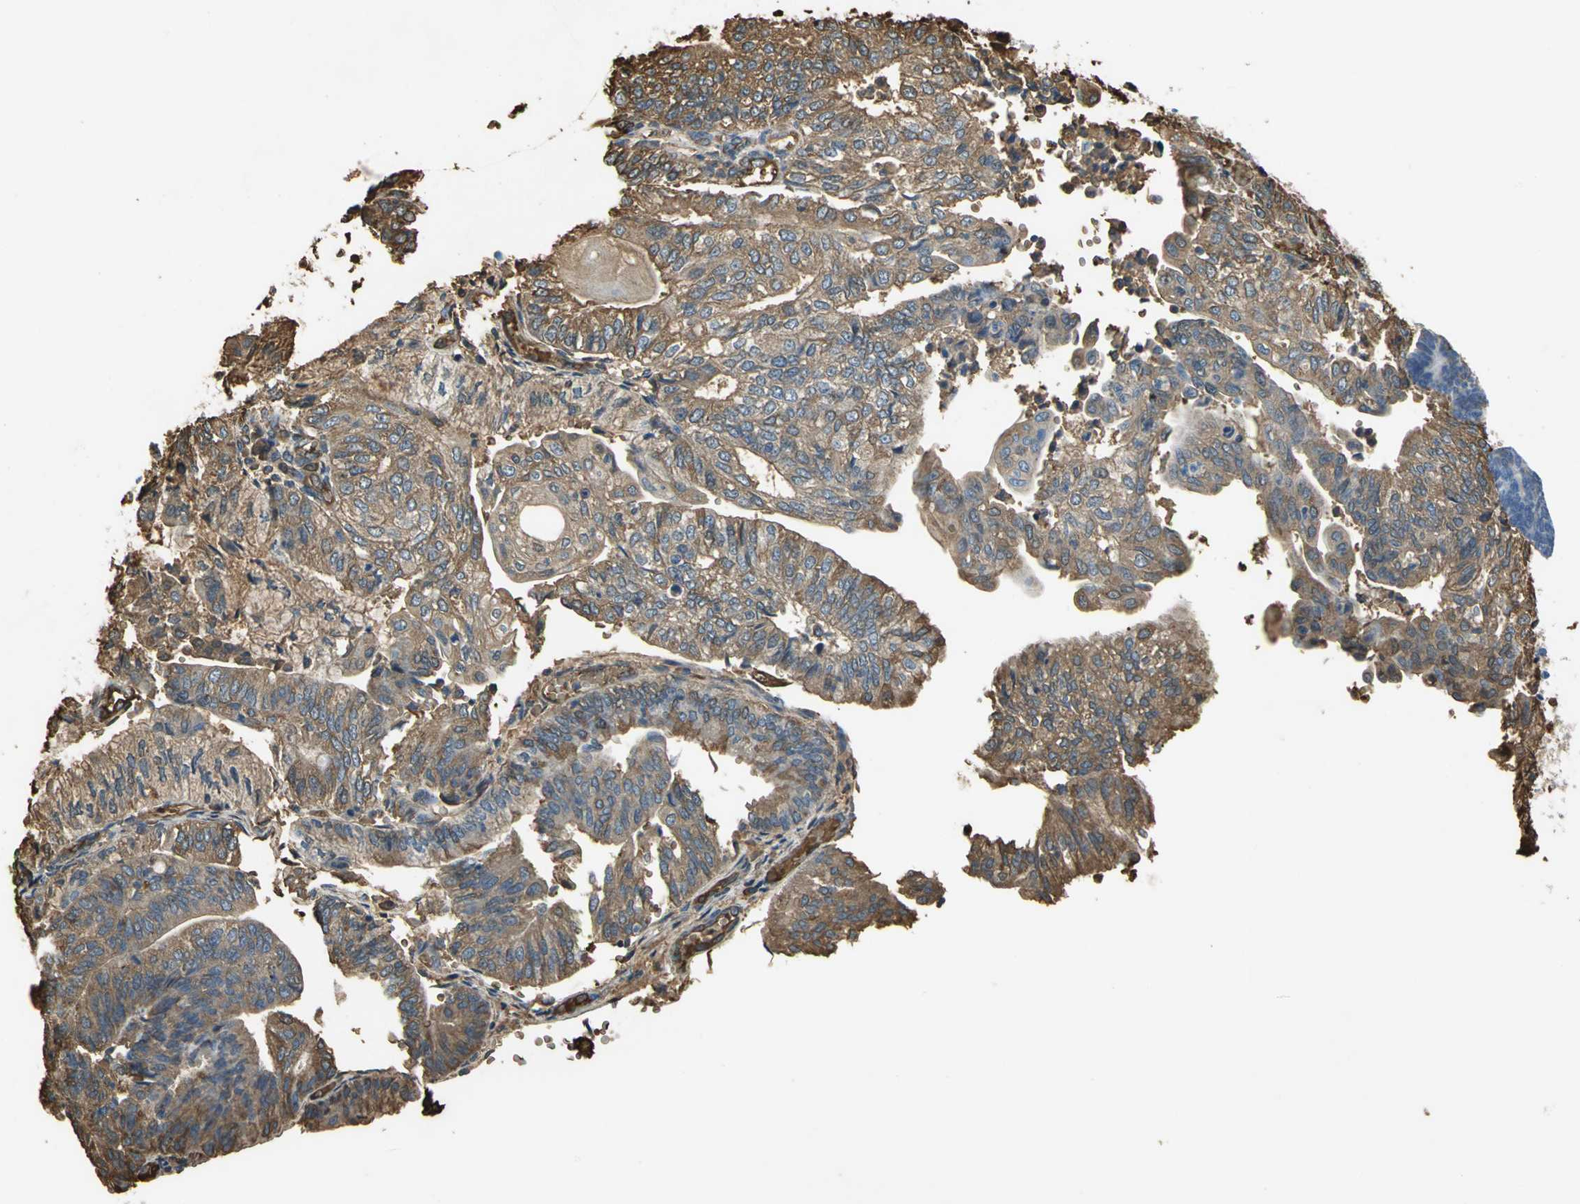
{"staining": {"intensity": "strong", "quantity": ">75%", "location": "cytoplasmic/membranous"}, "tissue": "endometrial cancer", "cell_type": "Tumor cells", "image_type": "cancer", "snomed": [{"axis": "morphology", "description": "Adenocarcinoma, NOS"}, {"axis": "topography", "description": "Endometrium"}], "caption": "DAB (3,3'-diaminobenzidine) immunohistochemical staining of adenocarcinoma (endometrial) demonstrates strong cytoplasmic/membranous protein expression in about >75% of tumor cells.", "gene": "TREM1", "patient": {"sex": "female", "age": 59}}